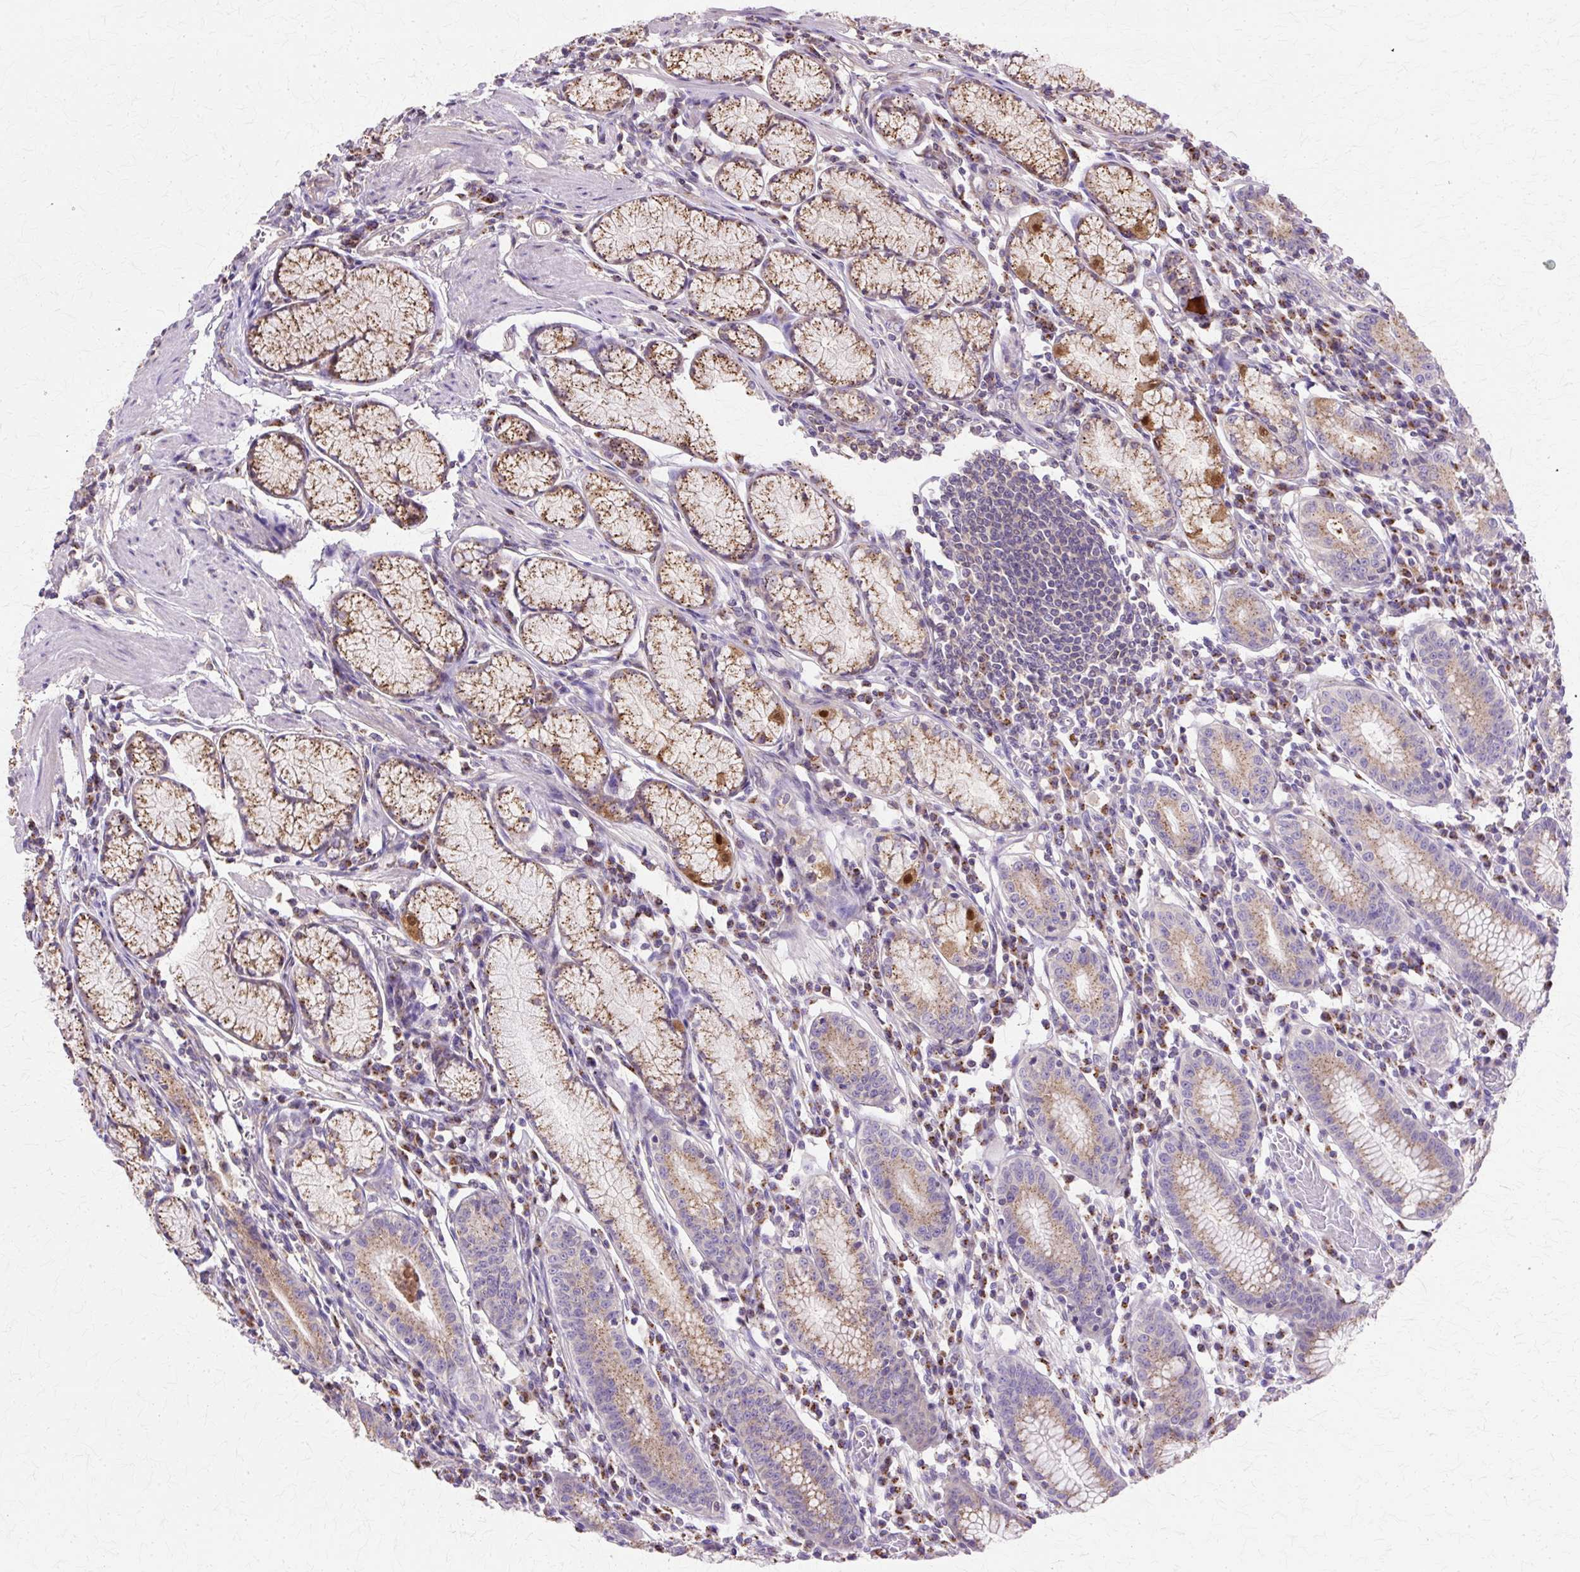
{"staining": {"intensity": "strong", "quantity": ">75%", "location": "cytoplasmic/membranous"}, "tissue": "stomach", "cell_type": "Glandular cells", "image_type": "normal", "snomed": [{"axis": "morphology", "description": "Normal tissue, NOS"}, {"axis": "topography", "description": "Stomach"}], "caption": "This image reveals immunohistochemistry staining of unremarkable stomach, with high strong cytoplasmic/membranous positivity in about >75% of glandular cells.", "gene": "COPB1", "patient": {"sex": "male", "age": 55}}